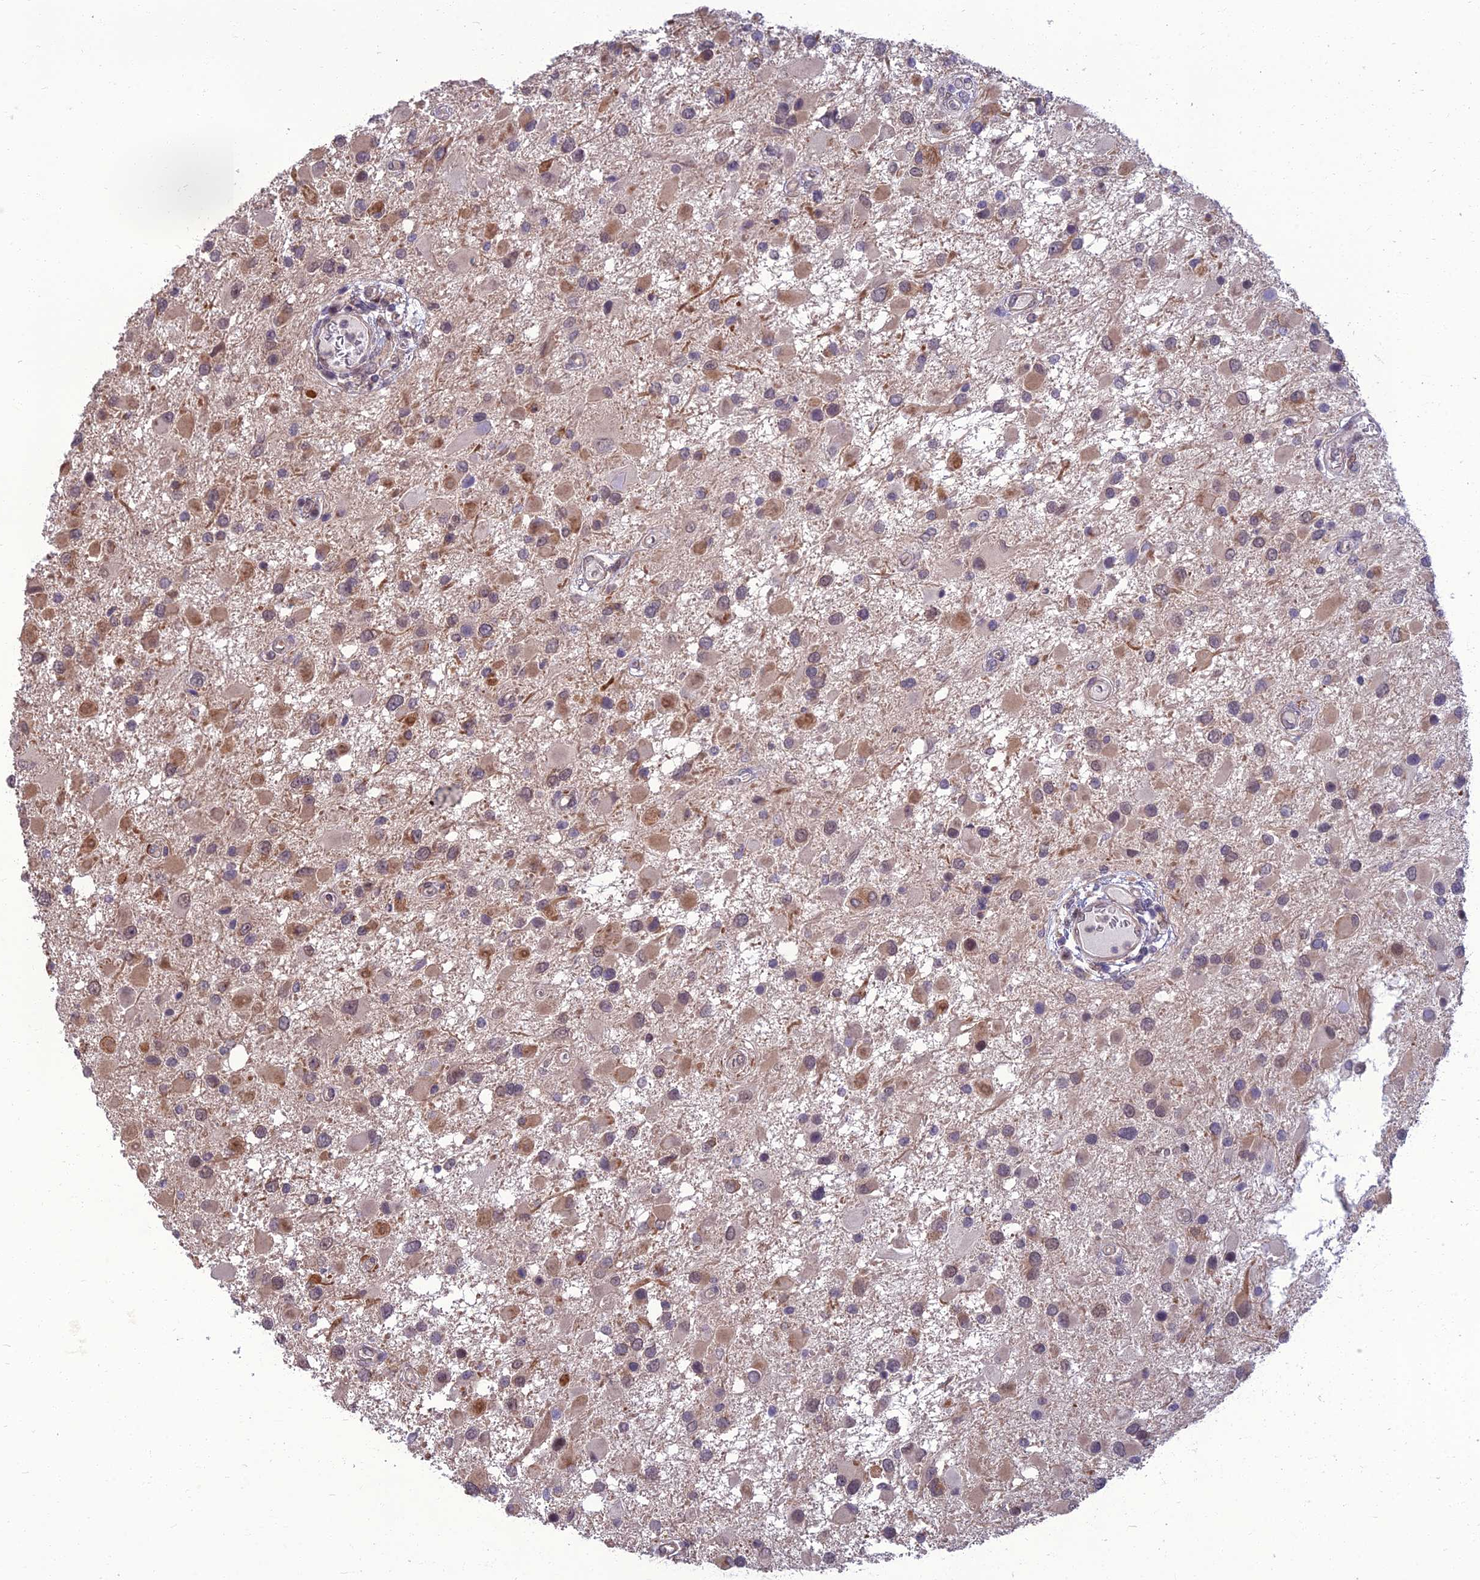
{"staining": {"intensity": "moderate", "quantity": "25%-75%", "location": "cytoplasmic/membranous,nuclear"}, "tissue": "glioma", "cell_type": "Tumor cells", "image_type": "cancer", "snomed": [{"axis": "morphology", "description": "Glioma, malignant, High grade"}, {"axis": "topography", "description": "Brain"}], "caption": "A photomicrograph of glioma stained for a protein reveals moderate cytoplasmic/membranous and nuclear brown staining in tumor cells.", "gene": "NR4A3", "patient": {"sex": "male", "age": 53}}